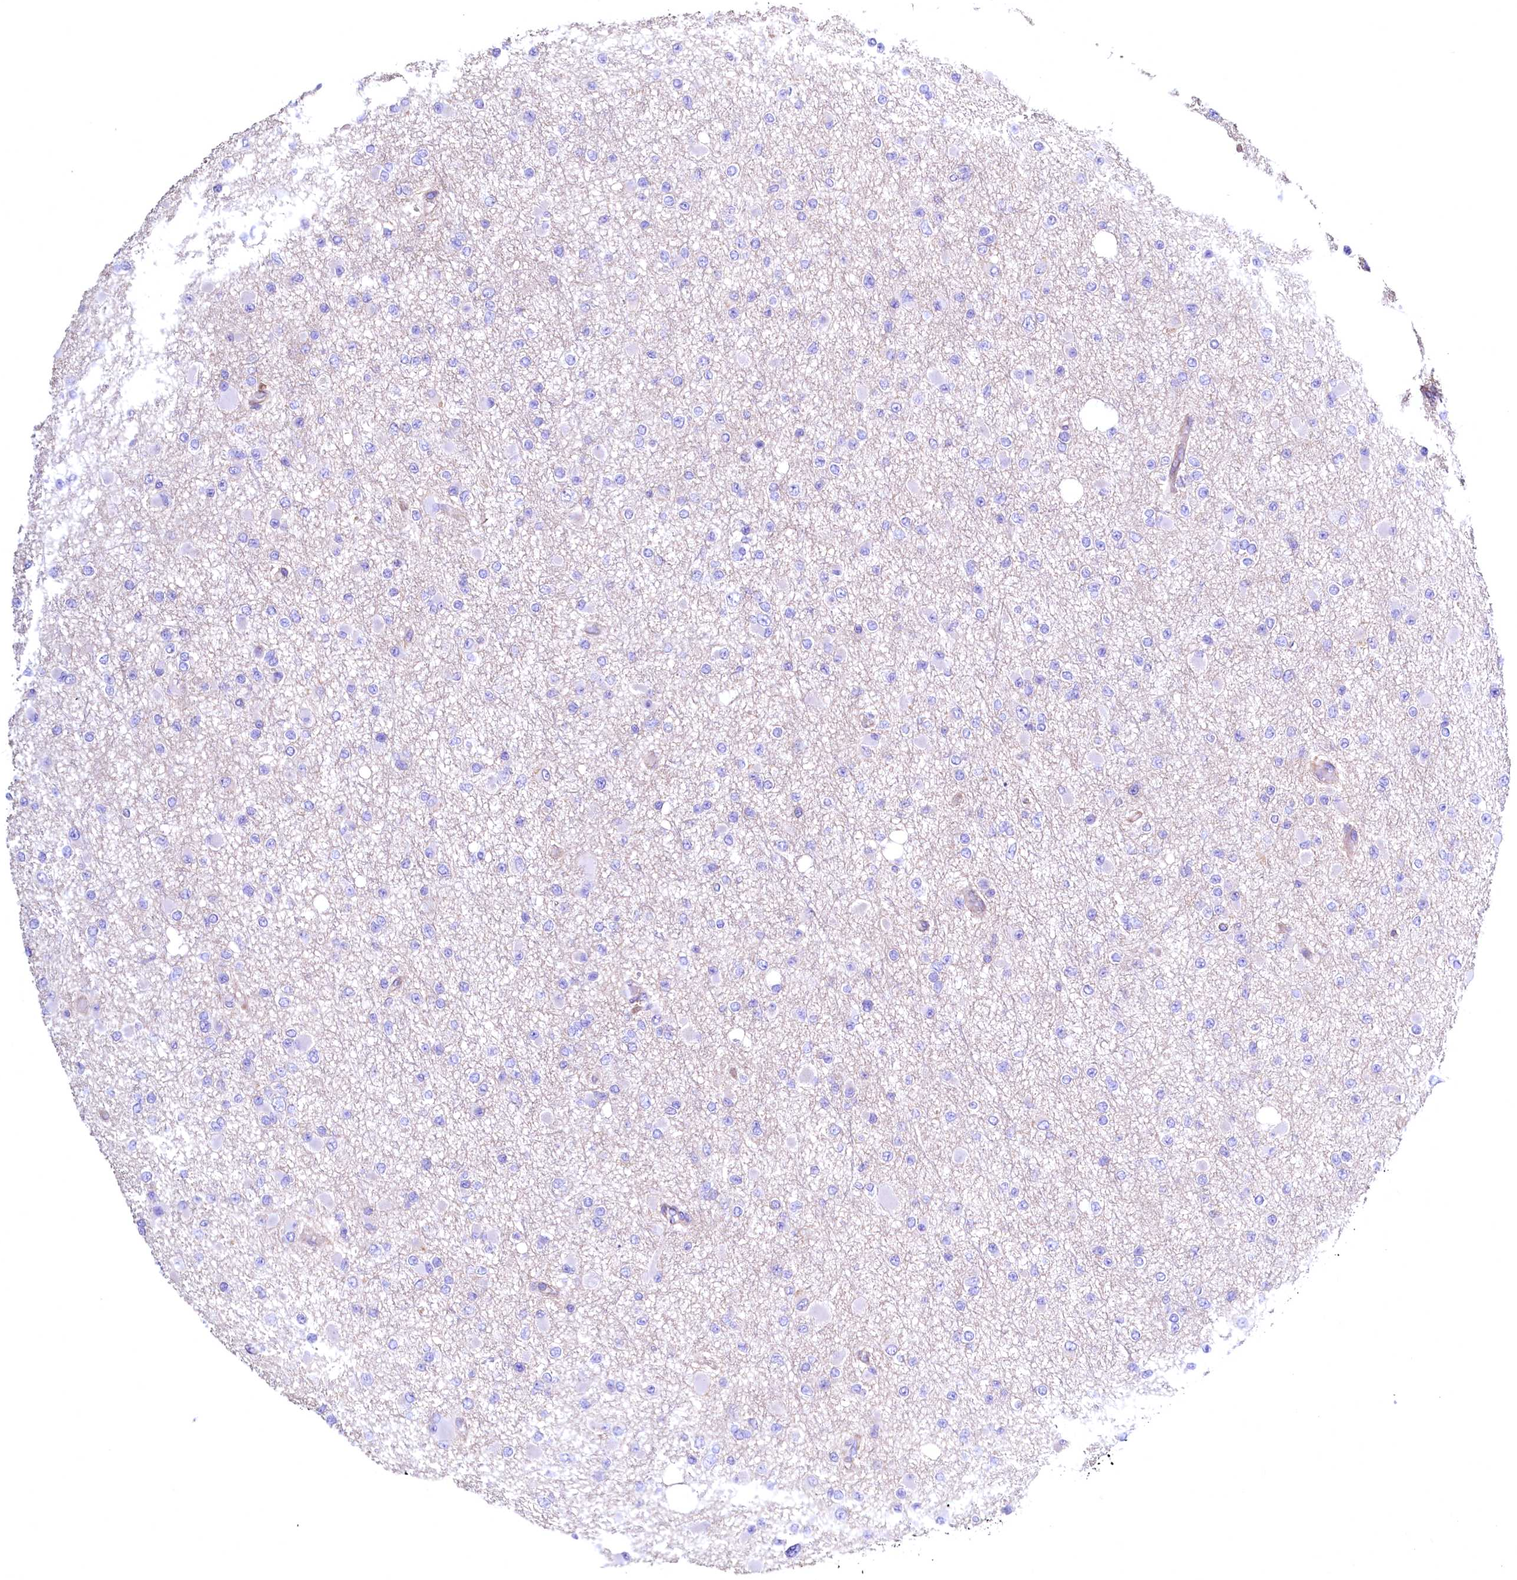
{"staining": {"intensity": "negative", "quantity": "none", "location": "none"}, "tissue": "glioma", "cell_type": "Tumor cells", "image_type": "cancer", "snomed": [{"axis": "morphology", "description": "Glioma, malignant, Low grade"}, {"axis": "topography", "description": "Brain"}], "caption": "This image is of malignant glioma (low-grade) stained with immunohistochemistry to label a protein in brown with the nuclei are counter-stained blue. There is no expression in tumor cells. The staining is performed using DAB brown chromogen with nuclei counter-stained in using hematoxylin.", "gene": "WNT8A", "patient": {"sex": "female", "age": 22}}